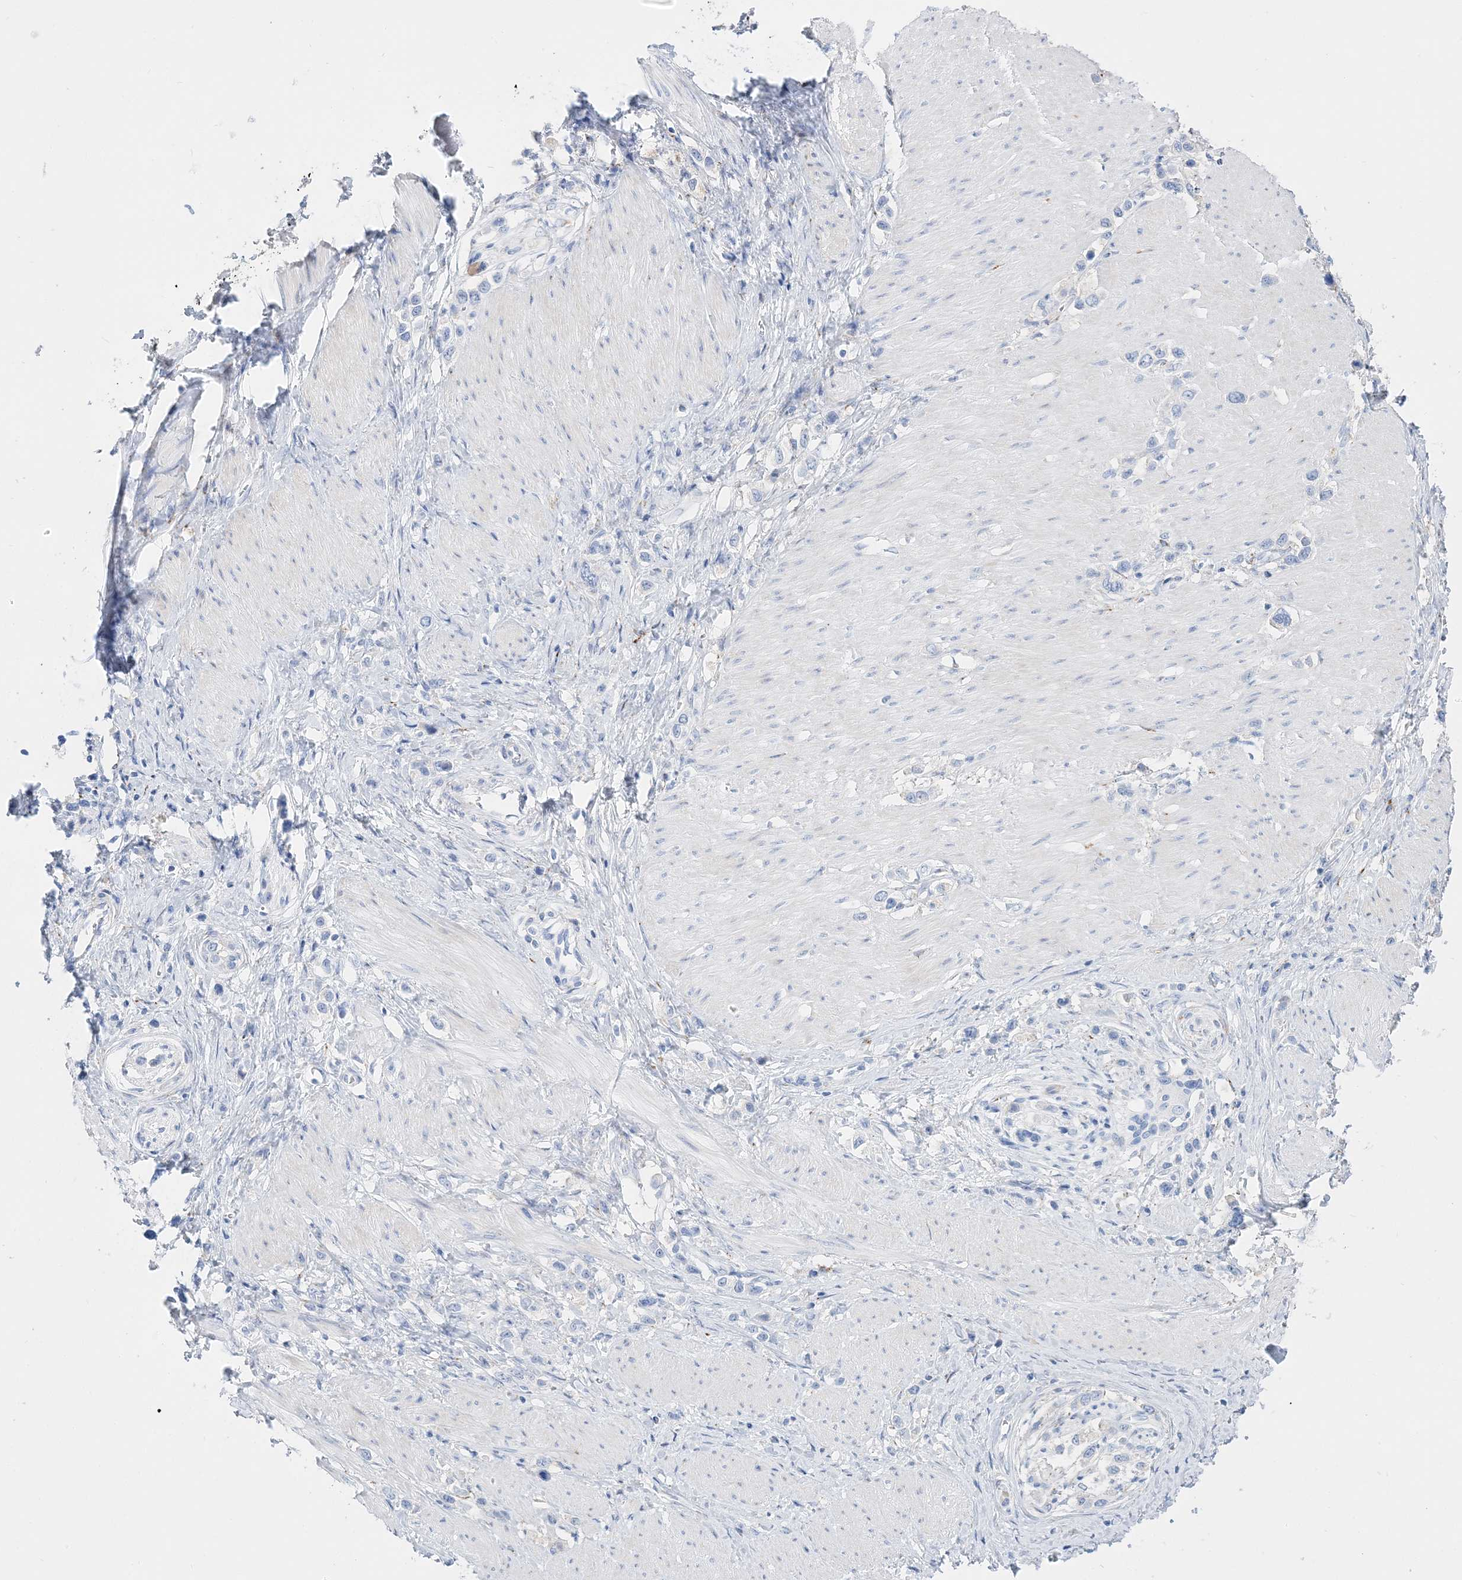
{"staining": {"intensity": "negative", "quantity": "none", "location": "none"}, "tissue": "stomach cancer", "cell_type": "Tumor cells", "image_type": "cancer", "snomed": [{"axis": "morphology", "description": "Normal tissue, NOS"}, {"axis": "morphology", "description": "Adenocarcinoma, NOS"}, {"axis": "topography", "description": "Stomach, upper"}, {"axis": "topography", "description": "Stomach"}], "caption": "There is no significant positivity in tumor cells of adenocarcinoma (stomach).", "gene": "TSPYL6", "patient": {"sex": "female", "age": 65}}